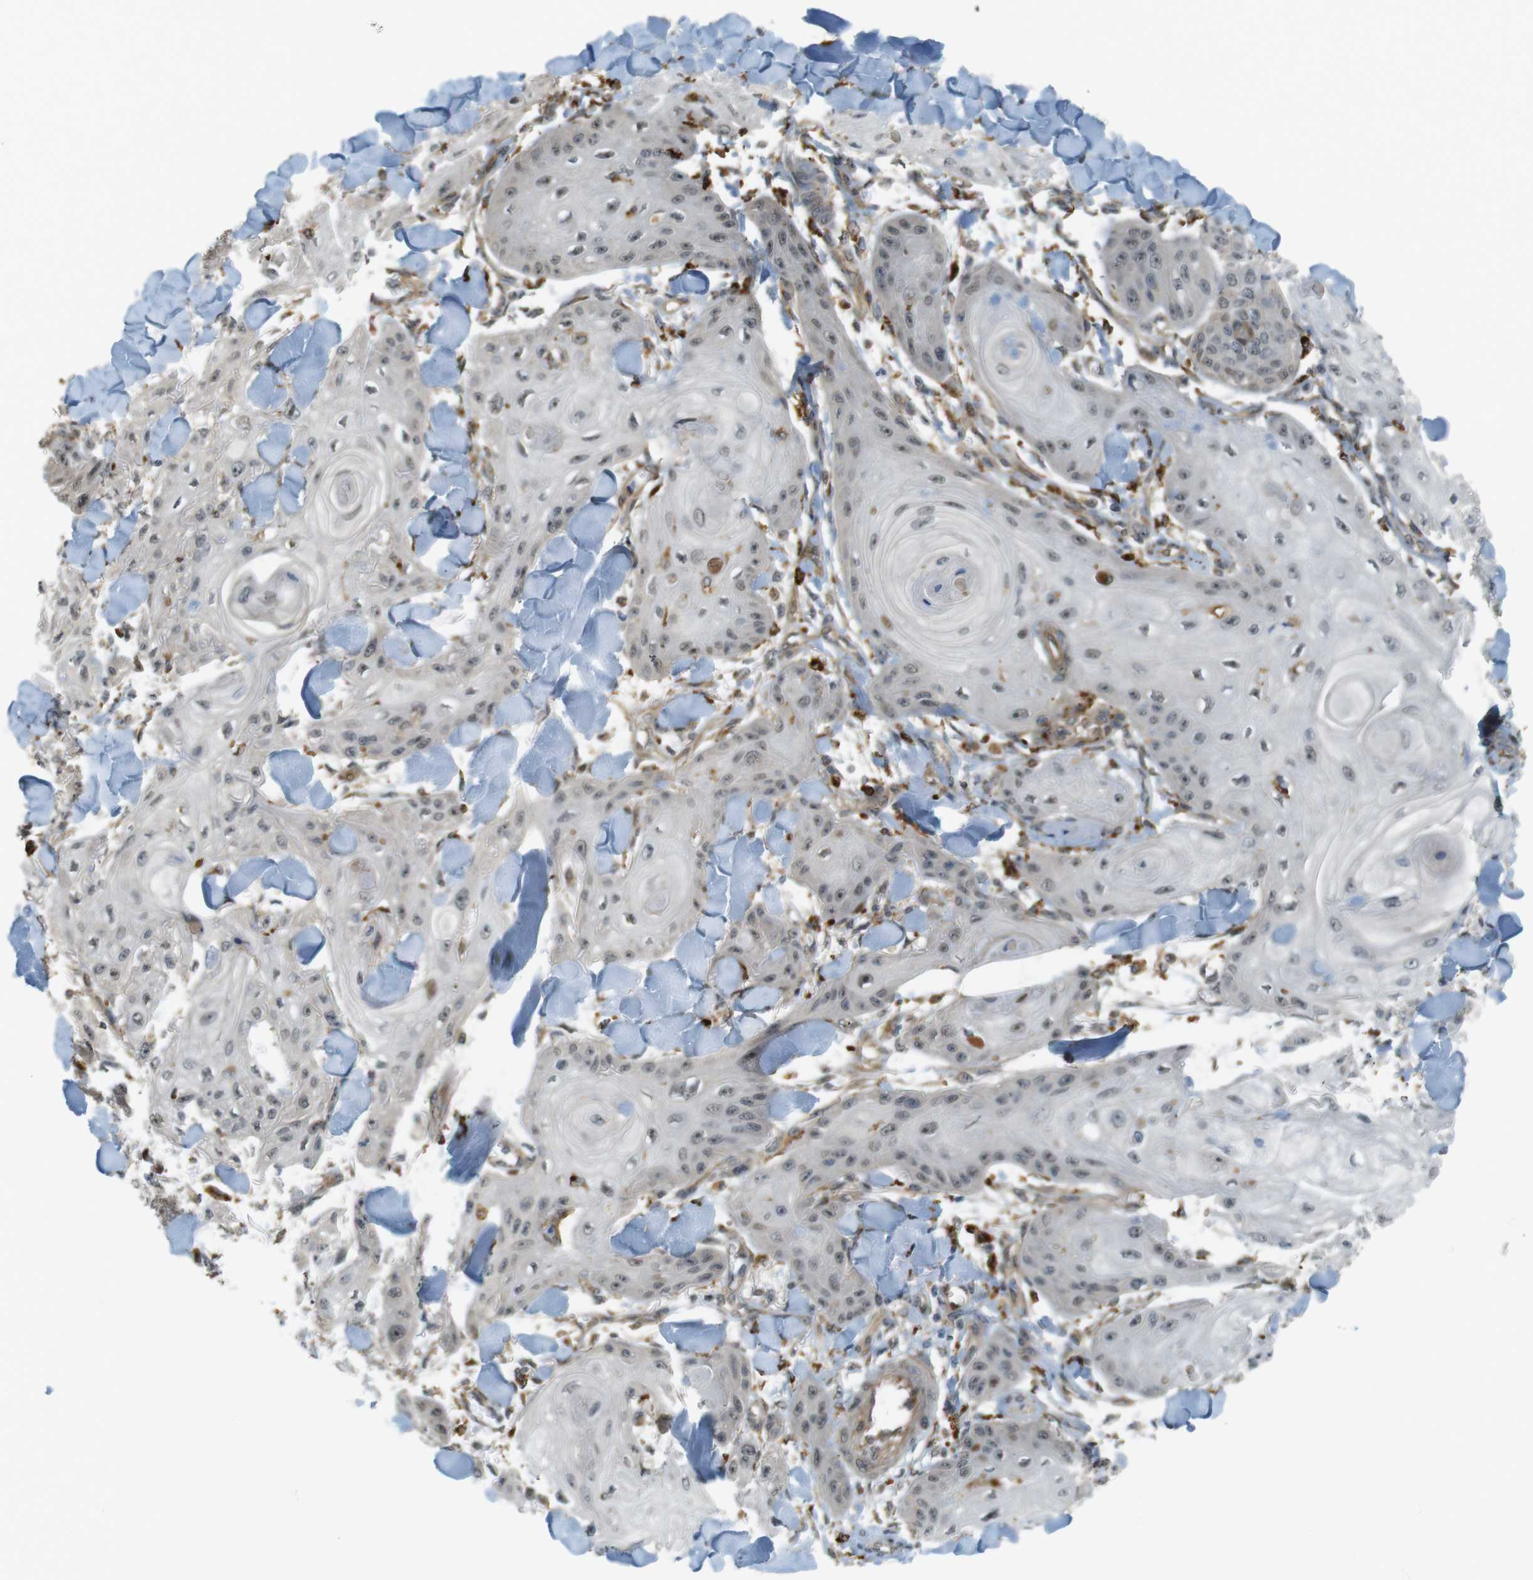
{"staining": {"intensity": "weak", "quantity": "<25%", "location": "nuclear"}, "tissue": "skin cancer", "cell_type": "Tumor cells", "image_type": "cancer", "snomed": [{"axis": "morphology", "description": "Squamous cell carcinoma, NOS"}, {"axis": "topography", "description": "Skin"}], "caption": "DAB immunohistochemical staining of human skin cancer (squamous cell carcinoma) demonstrates no significant positivity in tumor cells. Brightfield microscopy of immunohistochemistry (IHC) stained with DAB (brown) and hematoxylin (blue), captured at high magnification.", "gene": "TSPAN9", "patient": {"sex": "male", "age": 74}}